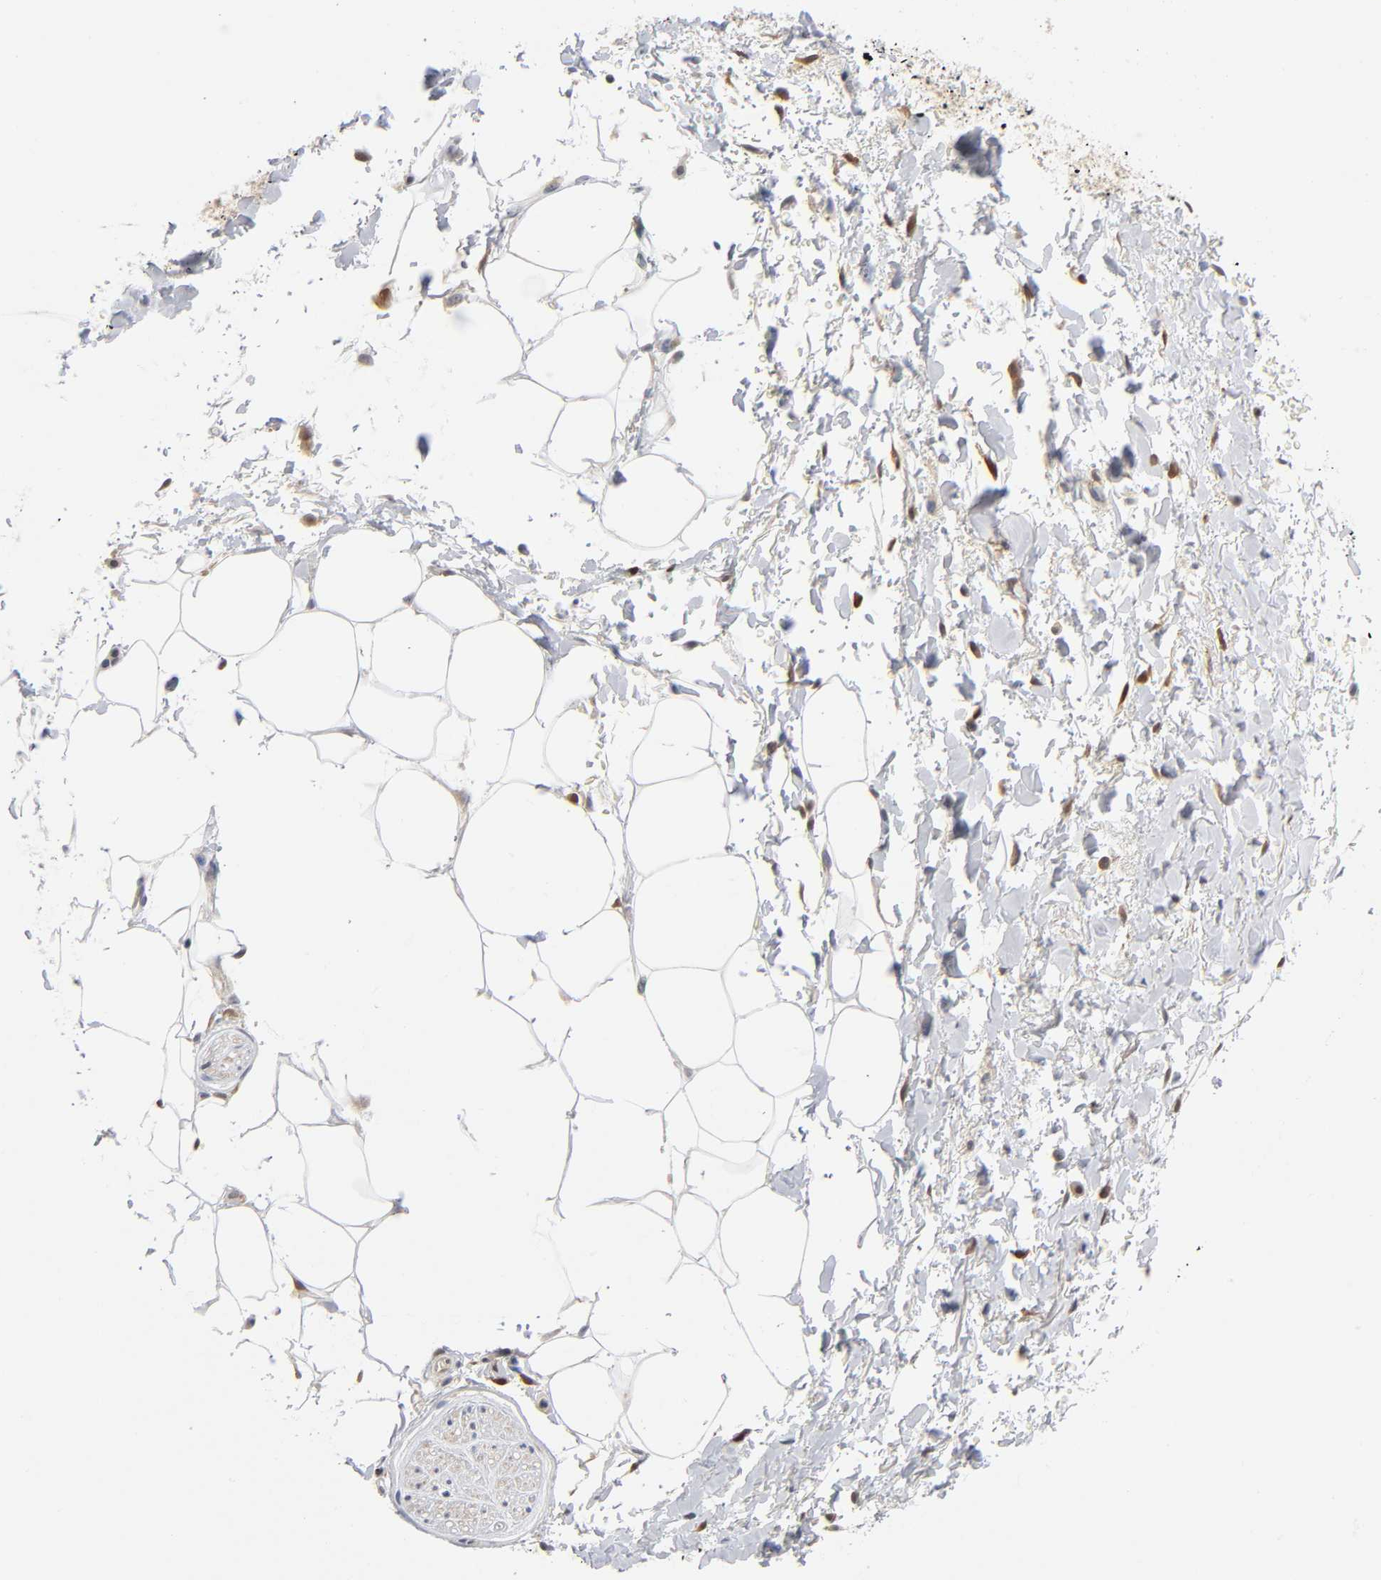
{"staining": {"intensity": "negative", "quantity": "none", "location": "none"}, "tissue": "adipose tissue", "cell_type": "Adipocytes", "image_type": "normal", "snomed": [{"axis": "morphology", "description": "Normal tissue, NOS"}, {"axis": "topography", "description": "Soft tissue"}, {"axis": "topography", "description": "Peripheral nerve tissue"}], "caption": "This is a image of immunohistochemistry (IHC) staining of unremarkable adipose tissue, which shows no positivity in adipocytes.", "gene": "DFFB", "patient": {"sex": "female", "age": 71}}